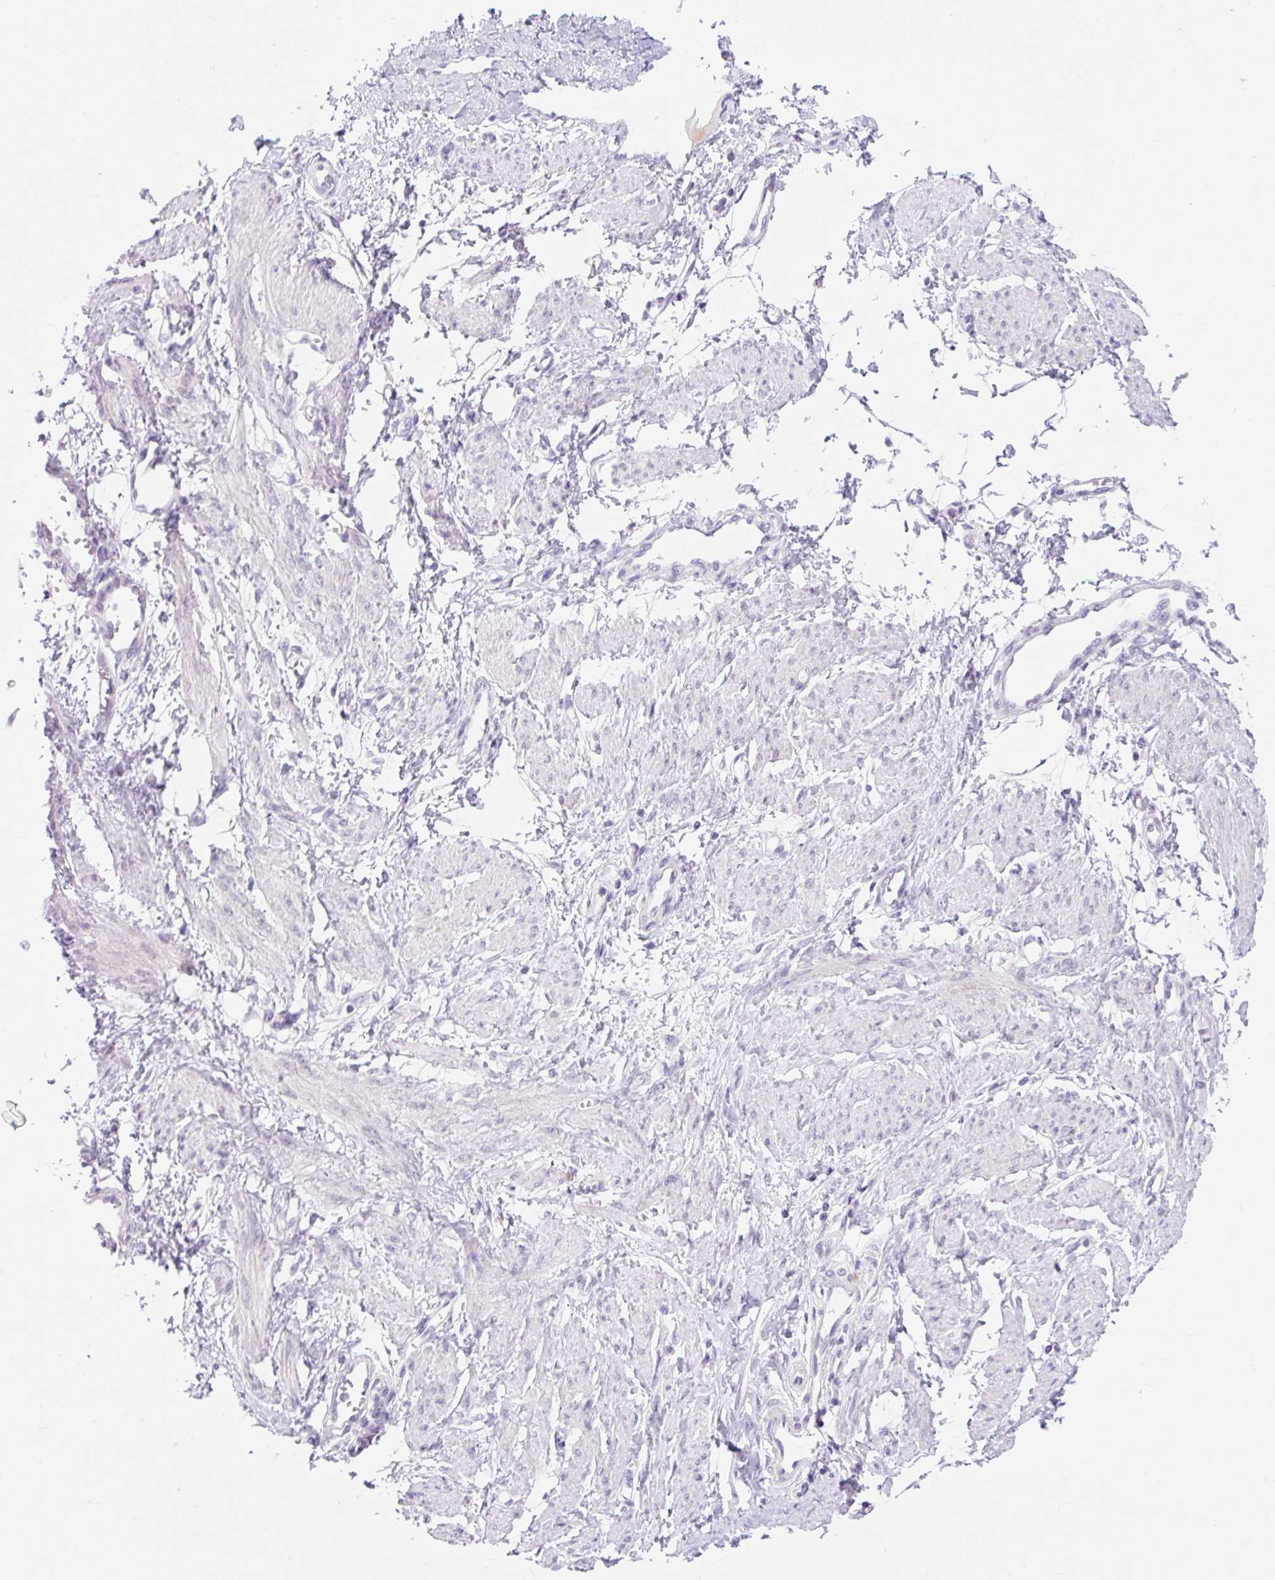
{"staining": {"intensity": "negative", "quantity": "none", "location": "none"}, "tissue": "smooth muscle", "cell_type": "Smooth muscle cells", "image_type": "normal", "snomed": [{"axis": "morphology", "description": "Normal tissue, NOS"}, {"axis": "topography", "description": "Smooth muscle"}, {"axis": "topography", "description": "Uterus"}], "caption": "This is an immunohistochemistry (IHC) photomicrograph of normal human smooth muscle. There is no positivity in smooth muscle cells.", "gene": "ITPK1", "patient": {"sex": "female", "age": 39}}